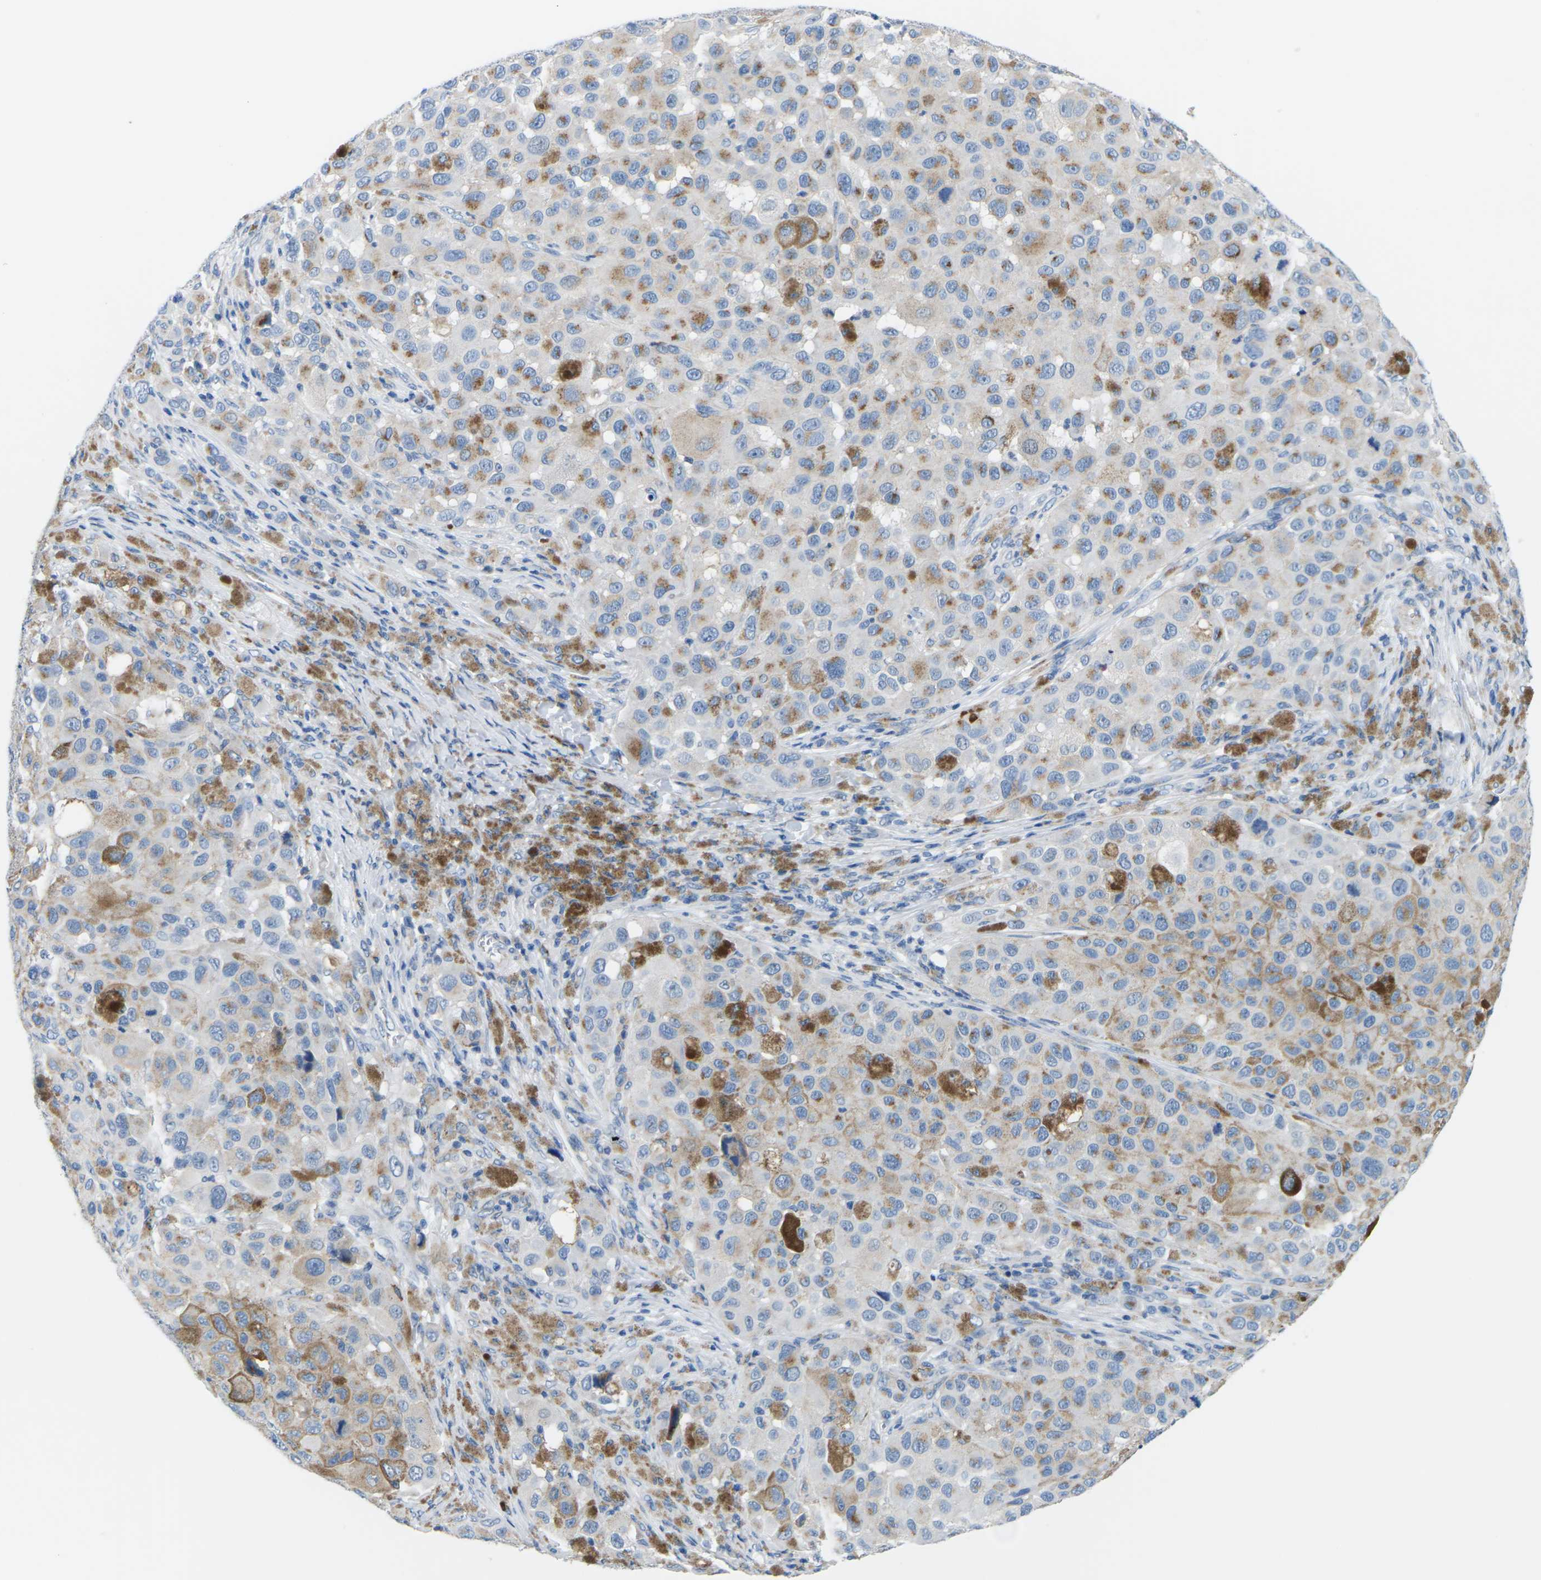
{"staining": {"intensity": "weak", "quantity": "25%-75%", "location": "cytoplasmic/membranous"}, "tissue": "melanoma", "cell_type": "Tumor cells", "image_type": "cancer", "snomed": [{"axis": "morphology", "description": "Malignant melanoma, NOS"}, {"axis": "topography", "description": "Skin"}], "caption": "A low amount of weak cytoplasmic/membranous expression is present in approximately 25%-75% of tumor cells in melanoma tissue.", "gene": "SYNGR2", "patient": {"sex": "male", "age": 96}}